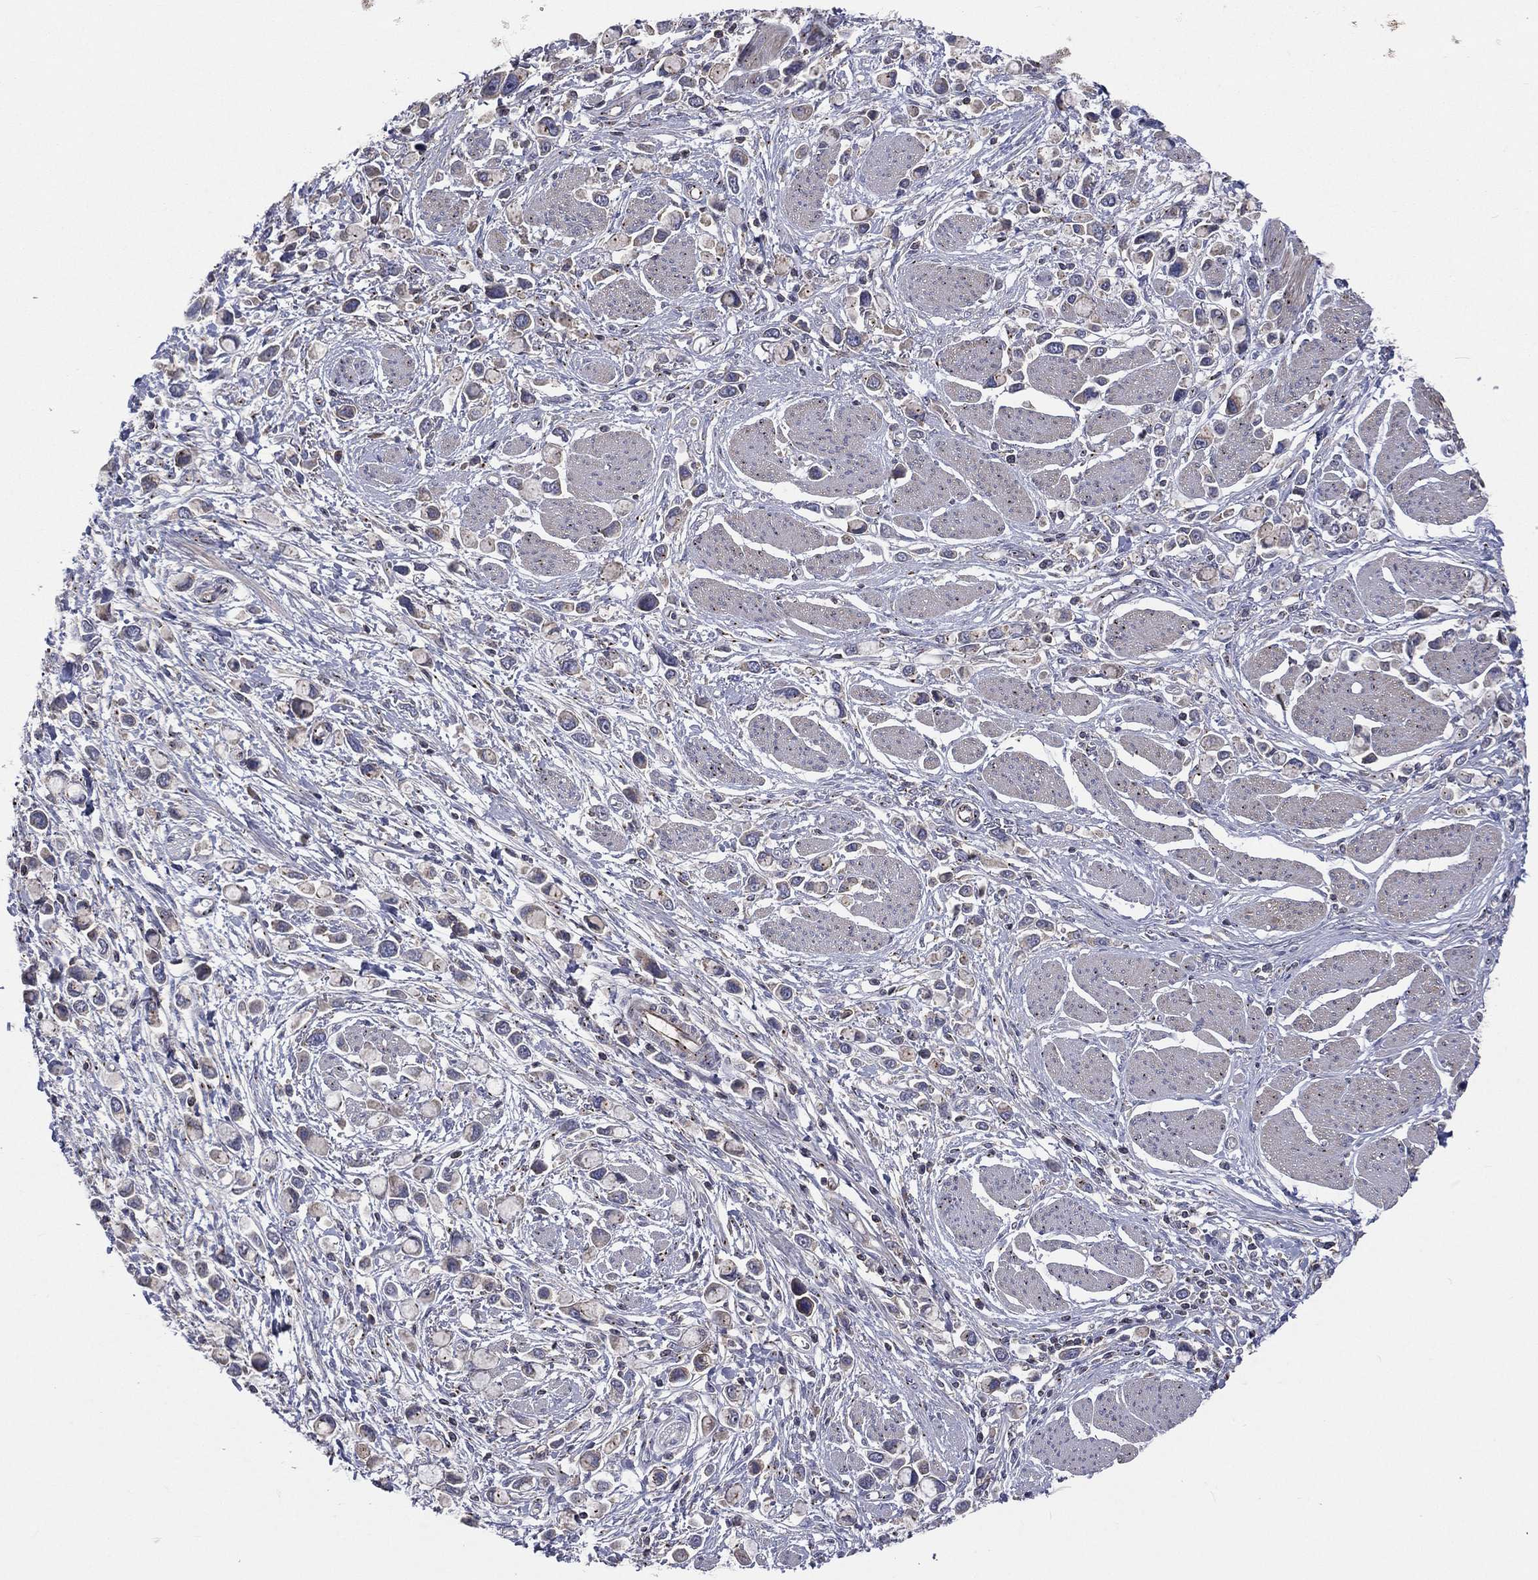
{"staining": {"intensity": "negative", "quantity": "none", "location": "none"}, "tissue": "stomach cancer", "cell_type": "Tumor cells", "image_type": "cancer", "snomed": [{"axis": "morphology", "description": "Adenocarcinoma, NOS"}, {"axis": "topography", "description": "Stomach"}], "caption": "Tumor cells show no significant staining in adenocarcinoma (stomach). (Stains: DAB immunohistochemistry with hematoxylin counter stain, Microscopy: brightfield microscopy at high magnification).", "gene": "CROCC", "patient": {"sex": "female", "age": 81}}